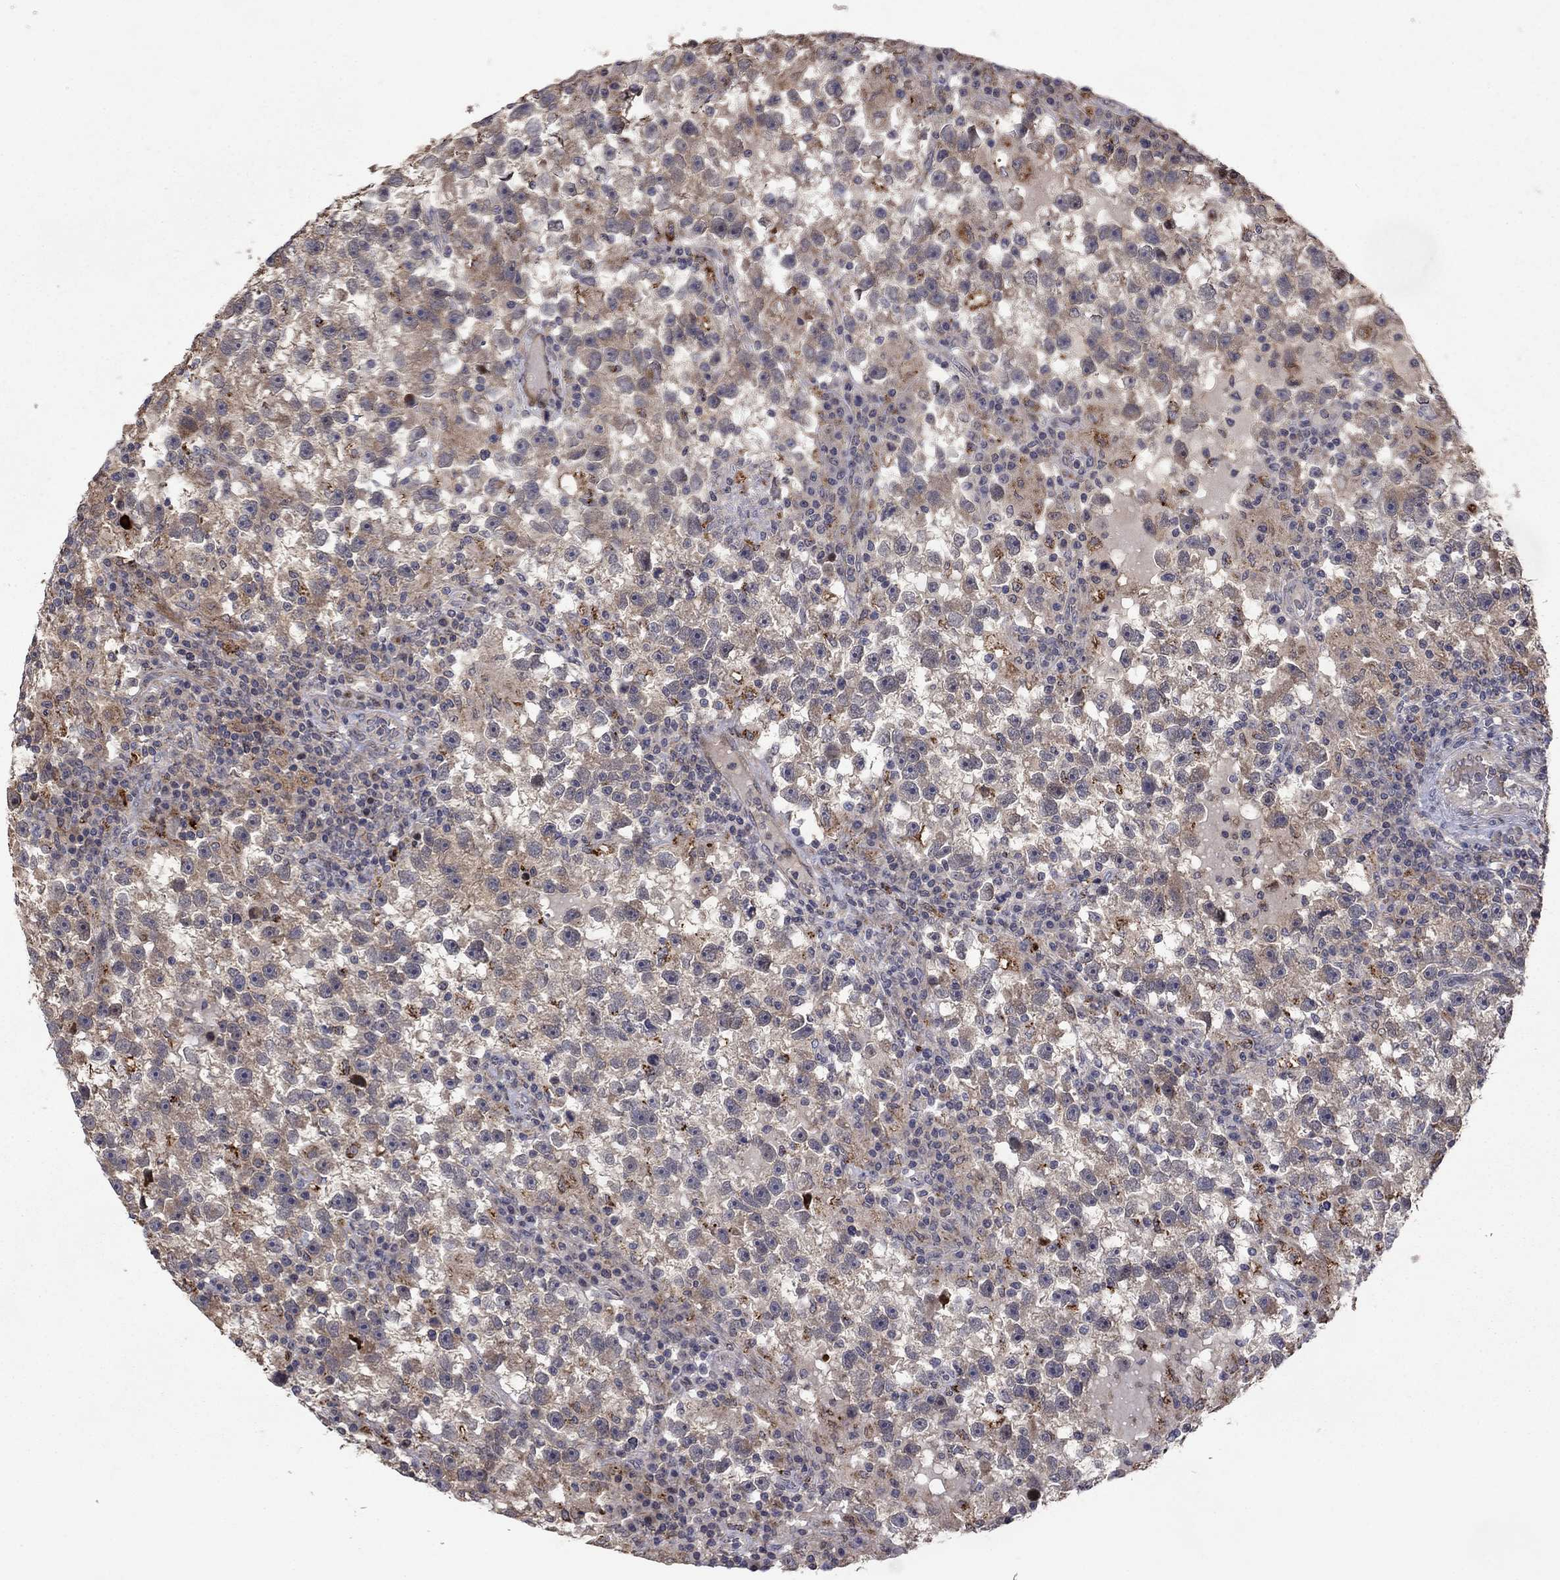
{"staining": {"intensity": "weak", "quantity": "25%-75%", "location": "cytoplasmic/membranous"}, "tissue": "testis cancer", "cell_type": "Tumor cells", "image_type": "cancer", "snomed": [{"axis": "morphology", "description": "Seminoma, NOS"}, {"axis": "topography", "description": "Testis"}], "caption": "Weak cytoplasmic/membranous positivity for a protein is seen in approximately 25%-75% of tumor cells of seminoma (testis) using IHC.", "gene": "LPCAT4", "patient": {"sex": "male", "age": 47}}